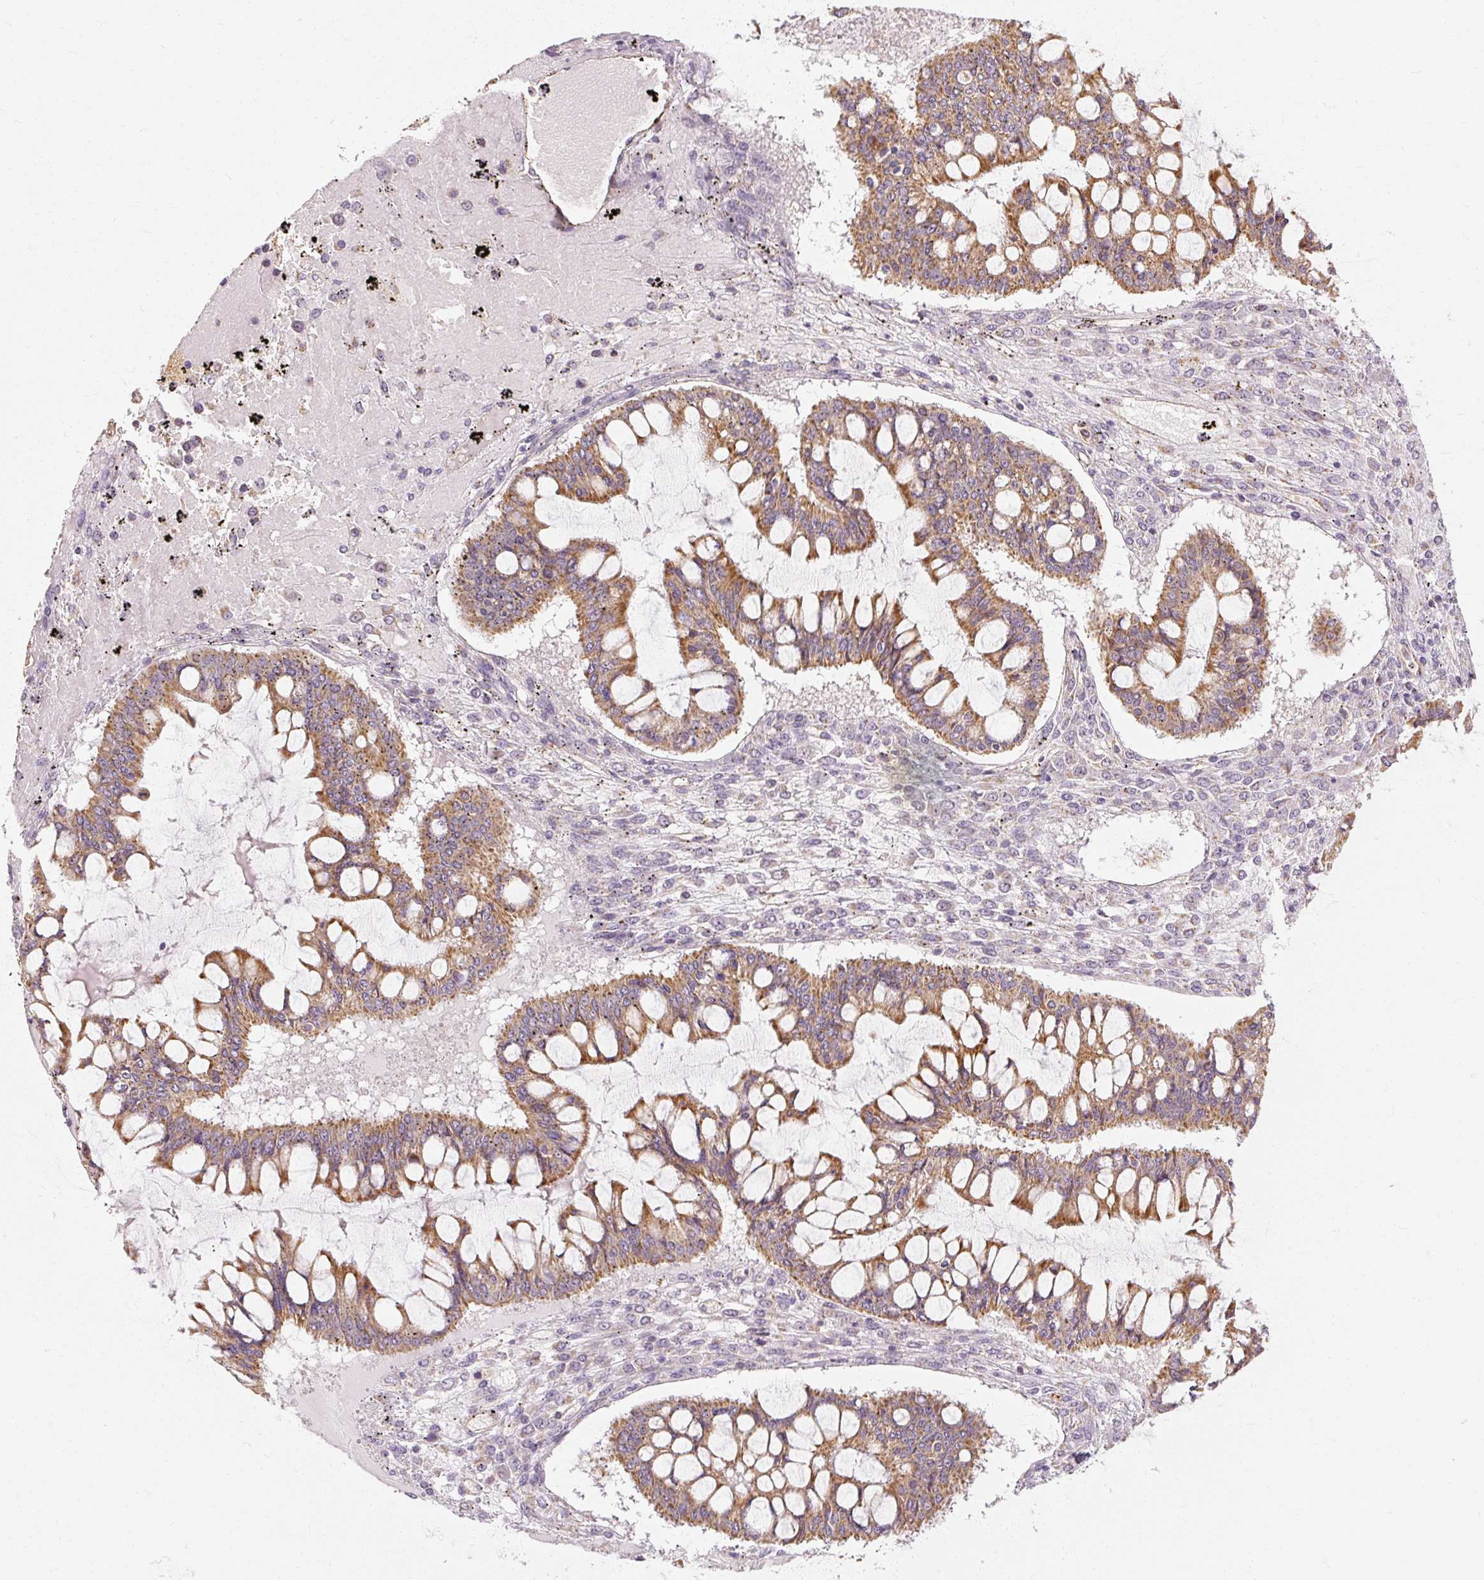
{"staining": {"intensity": "moderate", "quantity": ">75%", "location": "cytoplasmic/membranous"}, "tissue": "ovarian cancer", "cell_type": "Tumor cells", "image_type": "cancer", "snomed": [{"axis": "morphology", "description": "Cystadenocarcinoma, mucinous, NOS"}, {"axis": "topography", "description": "Ovary"}], "caption": "This photomicrograph shows immunohistochemistry (IHC) staining of human ovarian cancer, with medium moderate cytoplasmic/membranous positivity in about >75% of tumor cells.", "gene": "RB1CC1", "patient": {"sex": "female", "age": 73}}